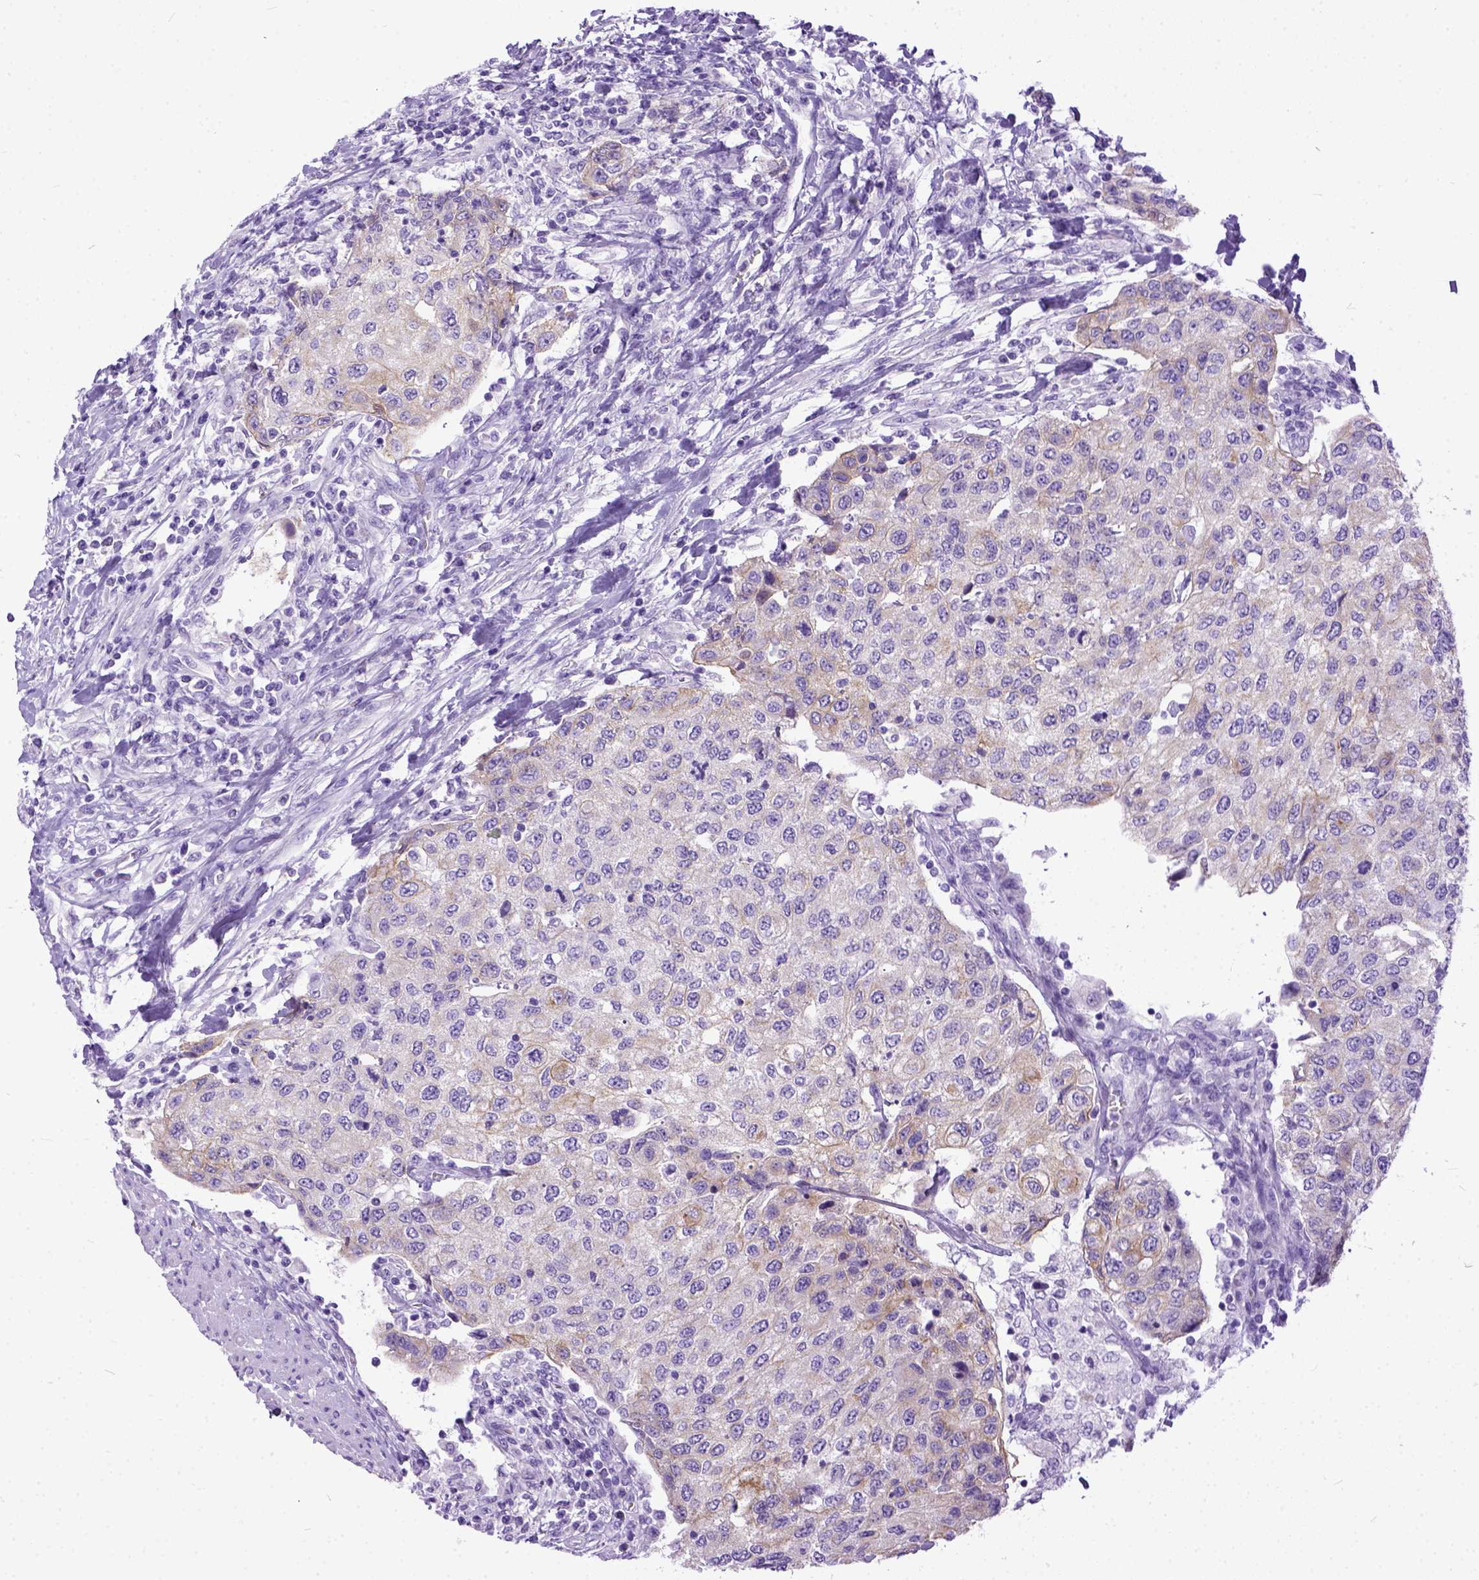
{"staining": {"intensity": "weak", "quantity": "<25%", "location": "cytoplasmic/membranous"}, "tissue": "urothelial cancer", "cell_type": "Tumor cells", "image_type": "cancer", "snomed": [{"axis": "morphology", "description": "Urothelial carcinoma, High grade"}, {"axis": "topography", "description": "Urinary bladder"}], "caption": "Tumor cells are negative for protein expression in human urothelial cancer. The staining is performed using DAB brown chromogen with nuclei counter-stained in using hematoxylin.", "gene": "PPL", "patient": {"sex": "female", "age": 78}}